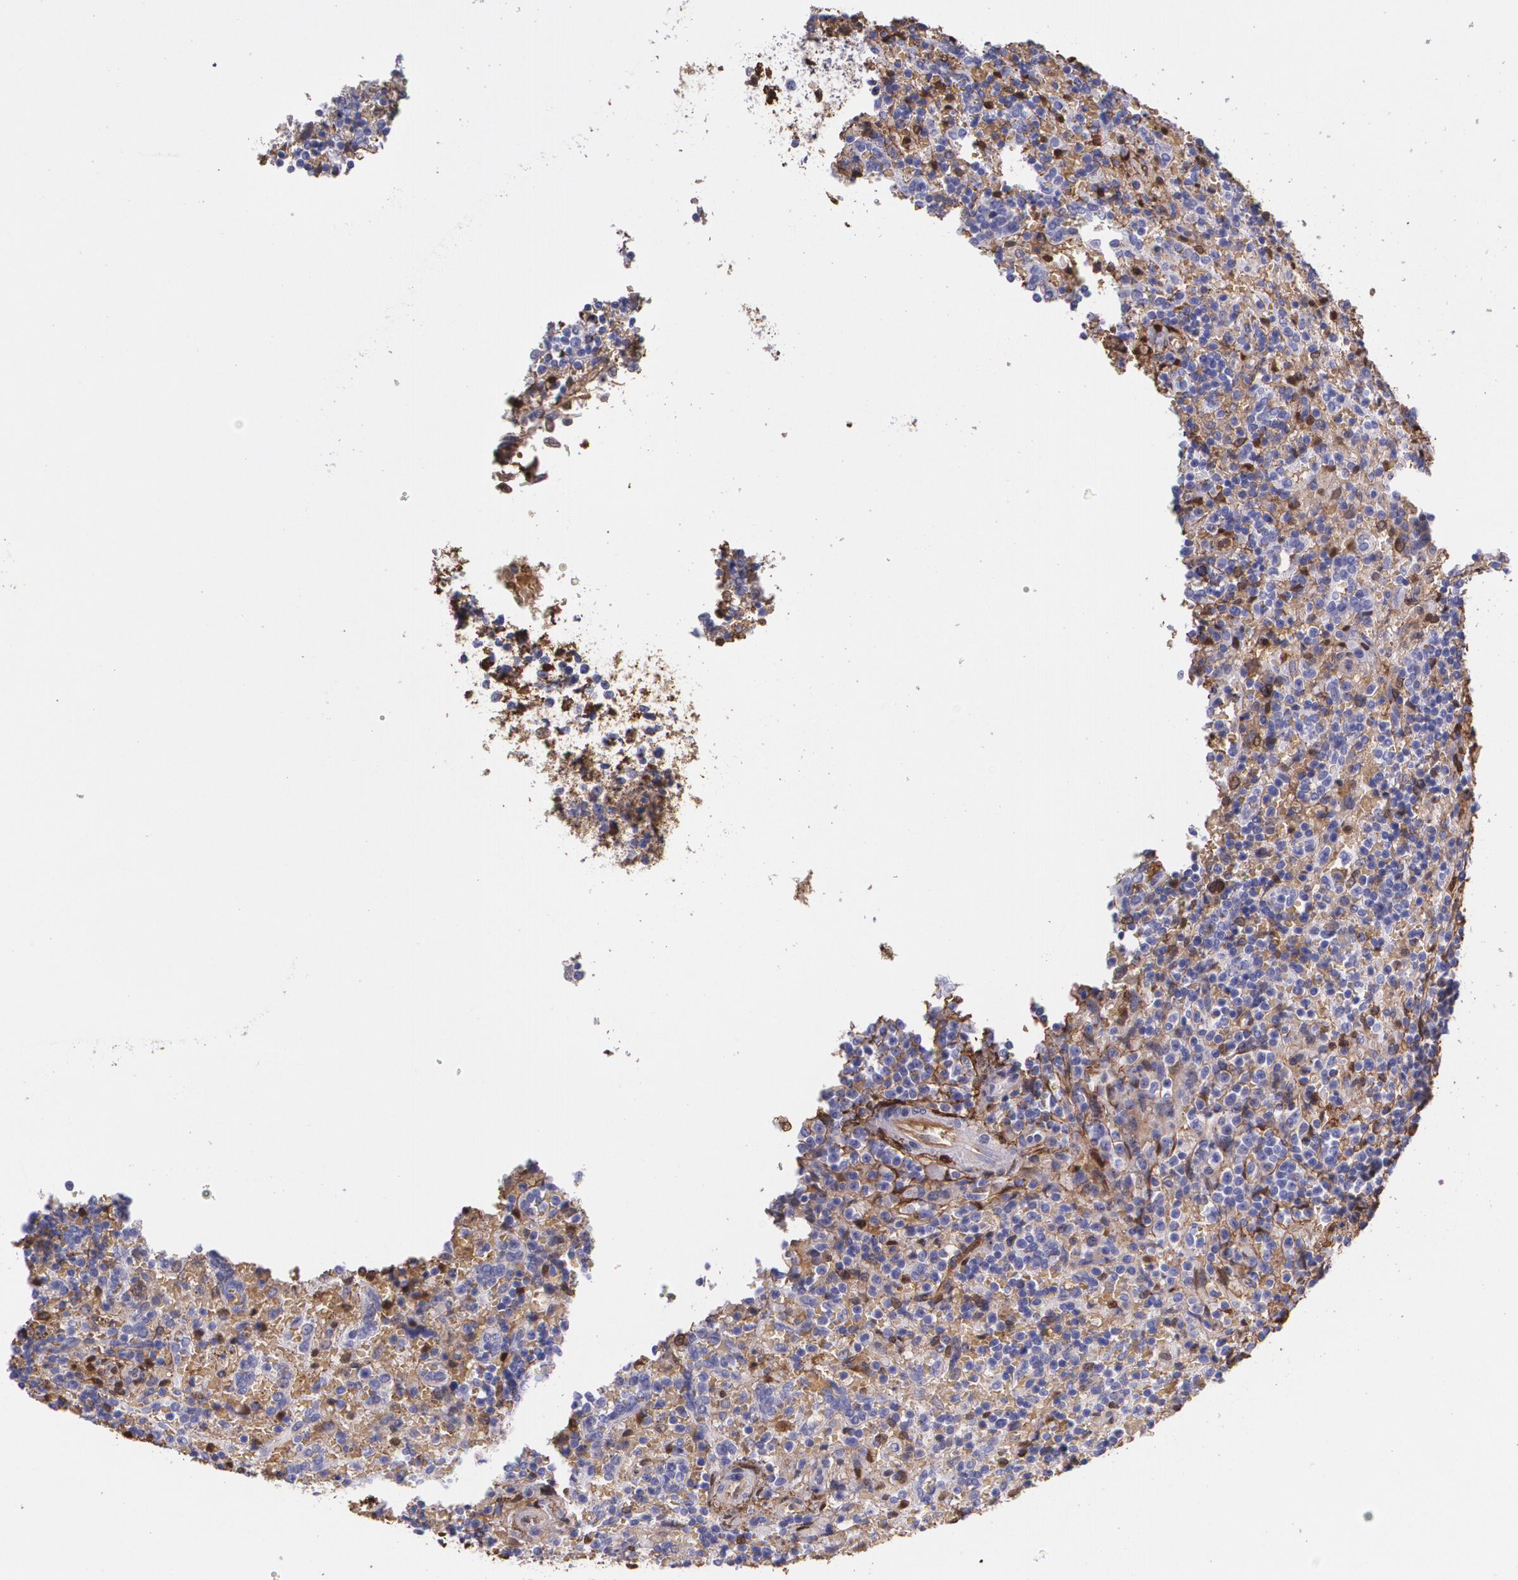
{"staining": {"intensity": "negative", "quantity": "none", "location": "none"}, "tissue": "lymphoma", "cell_type": "Tumor cells", "image_type": "cancer", "snomed": [{"axis": "morphology", "description": "Malignant lymphoma, non-Hodgkin's type, Low grade"}, {"axis": "topography", "description": "Spleen"}], "caption": "Immunohistochemistry (IHC) of malignant lymphoma, non-Hodgkin's type (low-grade) exhibits no staining in tumor cells.", "gene": "MMP2", "patient": {"sex": "male", "age": 67}}